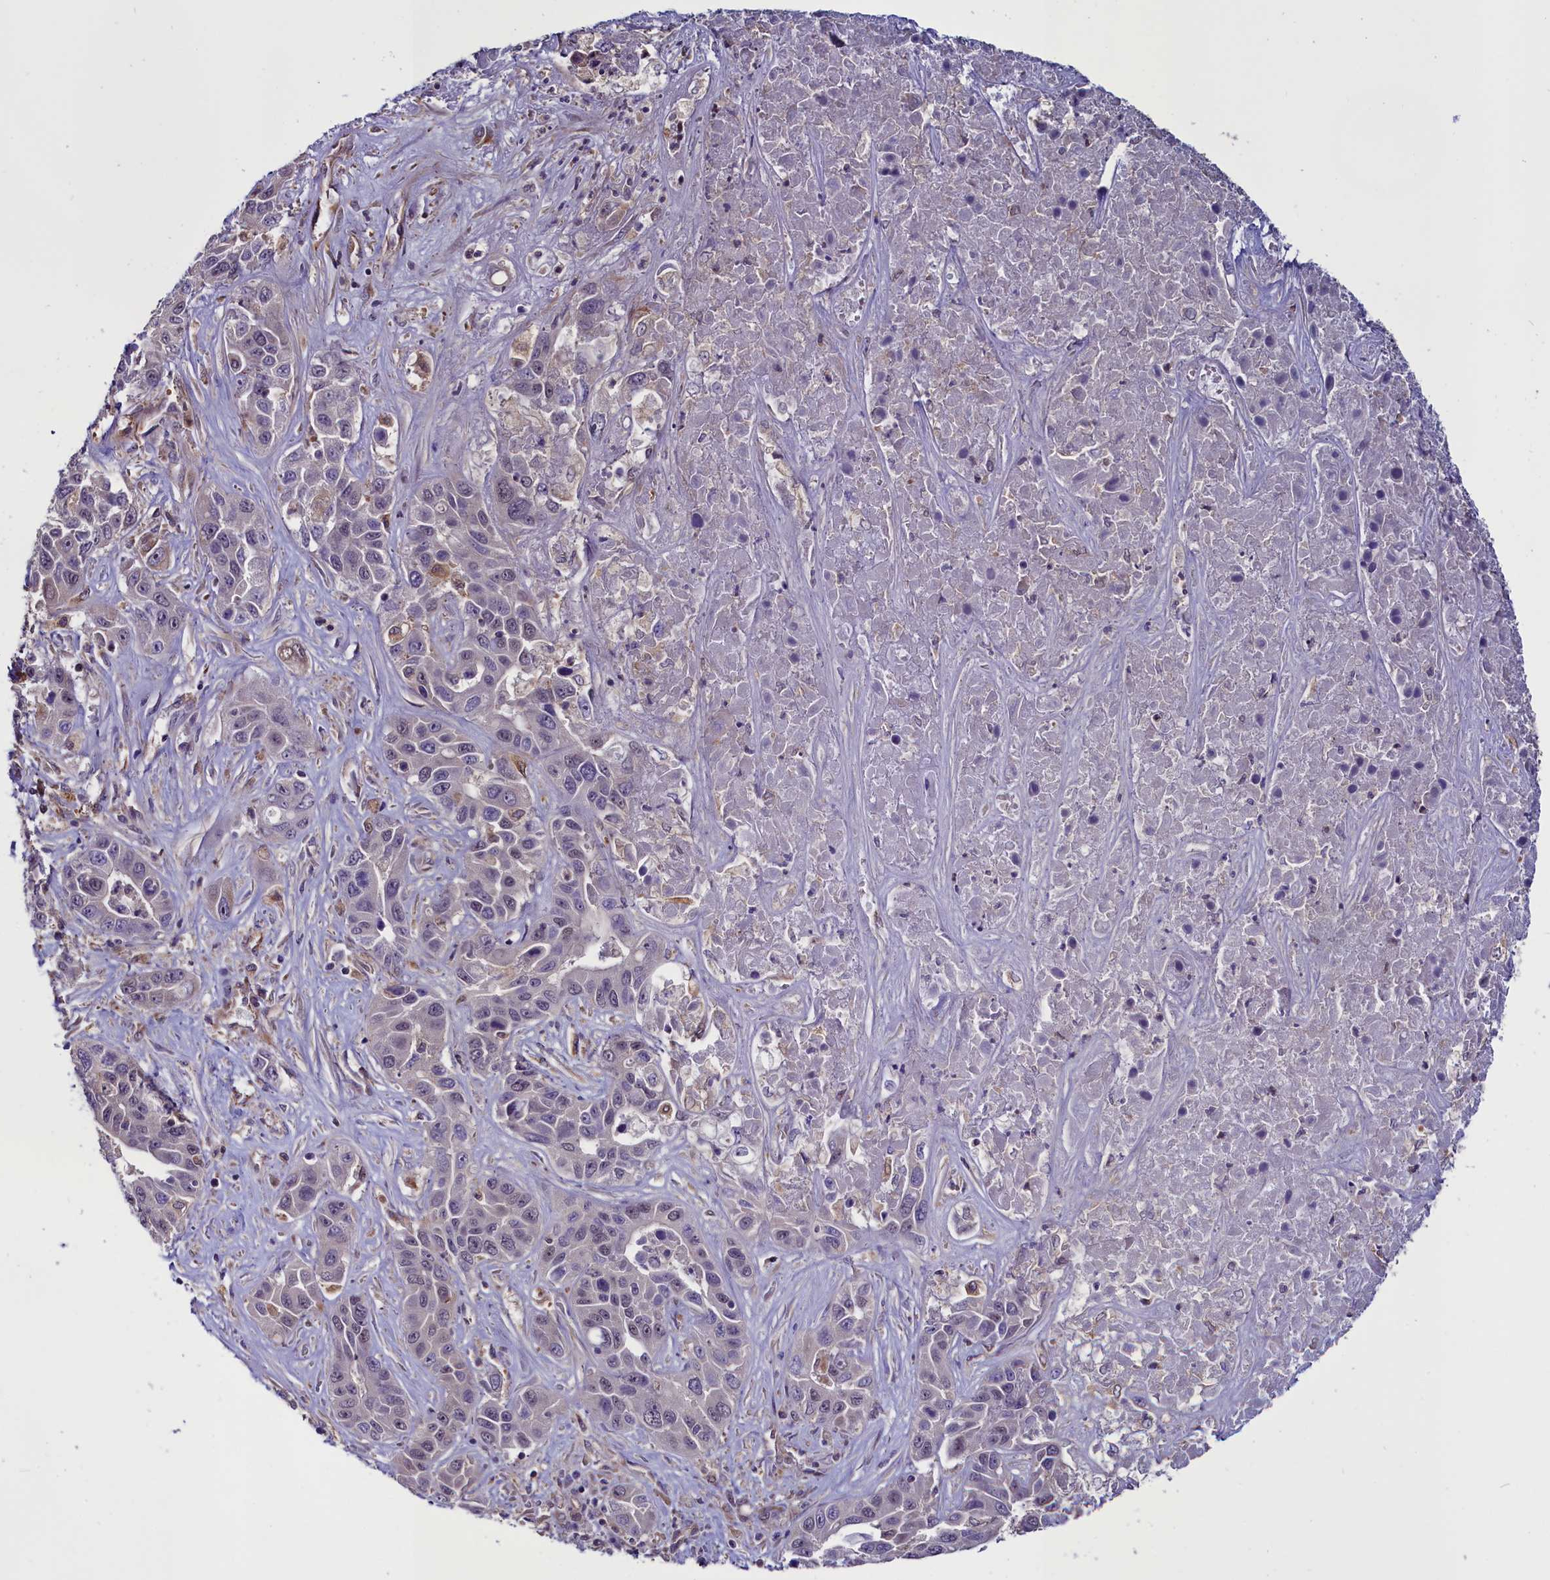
{"staining": {"intensity": "weak", "quantity": "<25%", "location": "nuclear"}, "tissue": "liver cancer", "cell_type": "Tumor cells", "image_type": "cancer", "snomed": [{"axis": "morphology", "description": "Cholangiocarcinoma"}, {"axis": "topography", "description": "Liver"}], "caption": "There is no significant staining in tumor cells of liver cancer (cholangiocarcinoma).", "gene": "PDILT", "patient": {"sex": "female", "age": 52}}